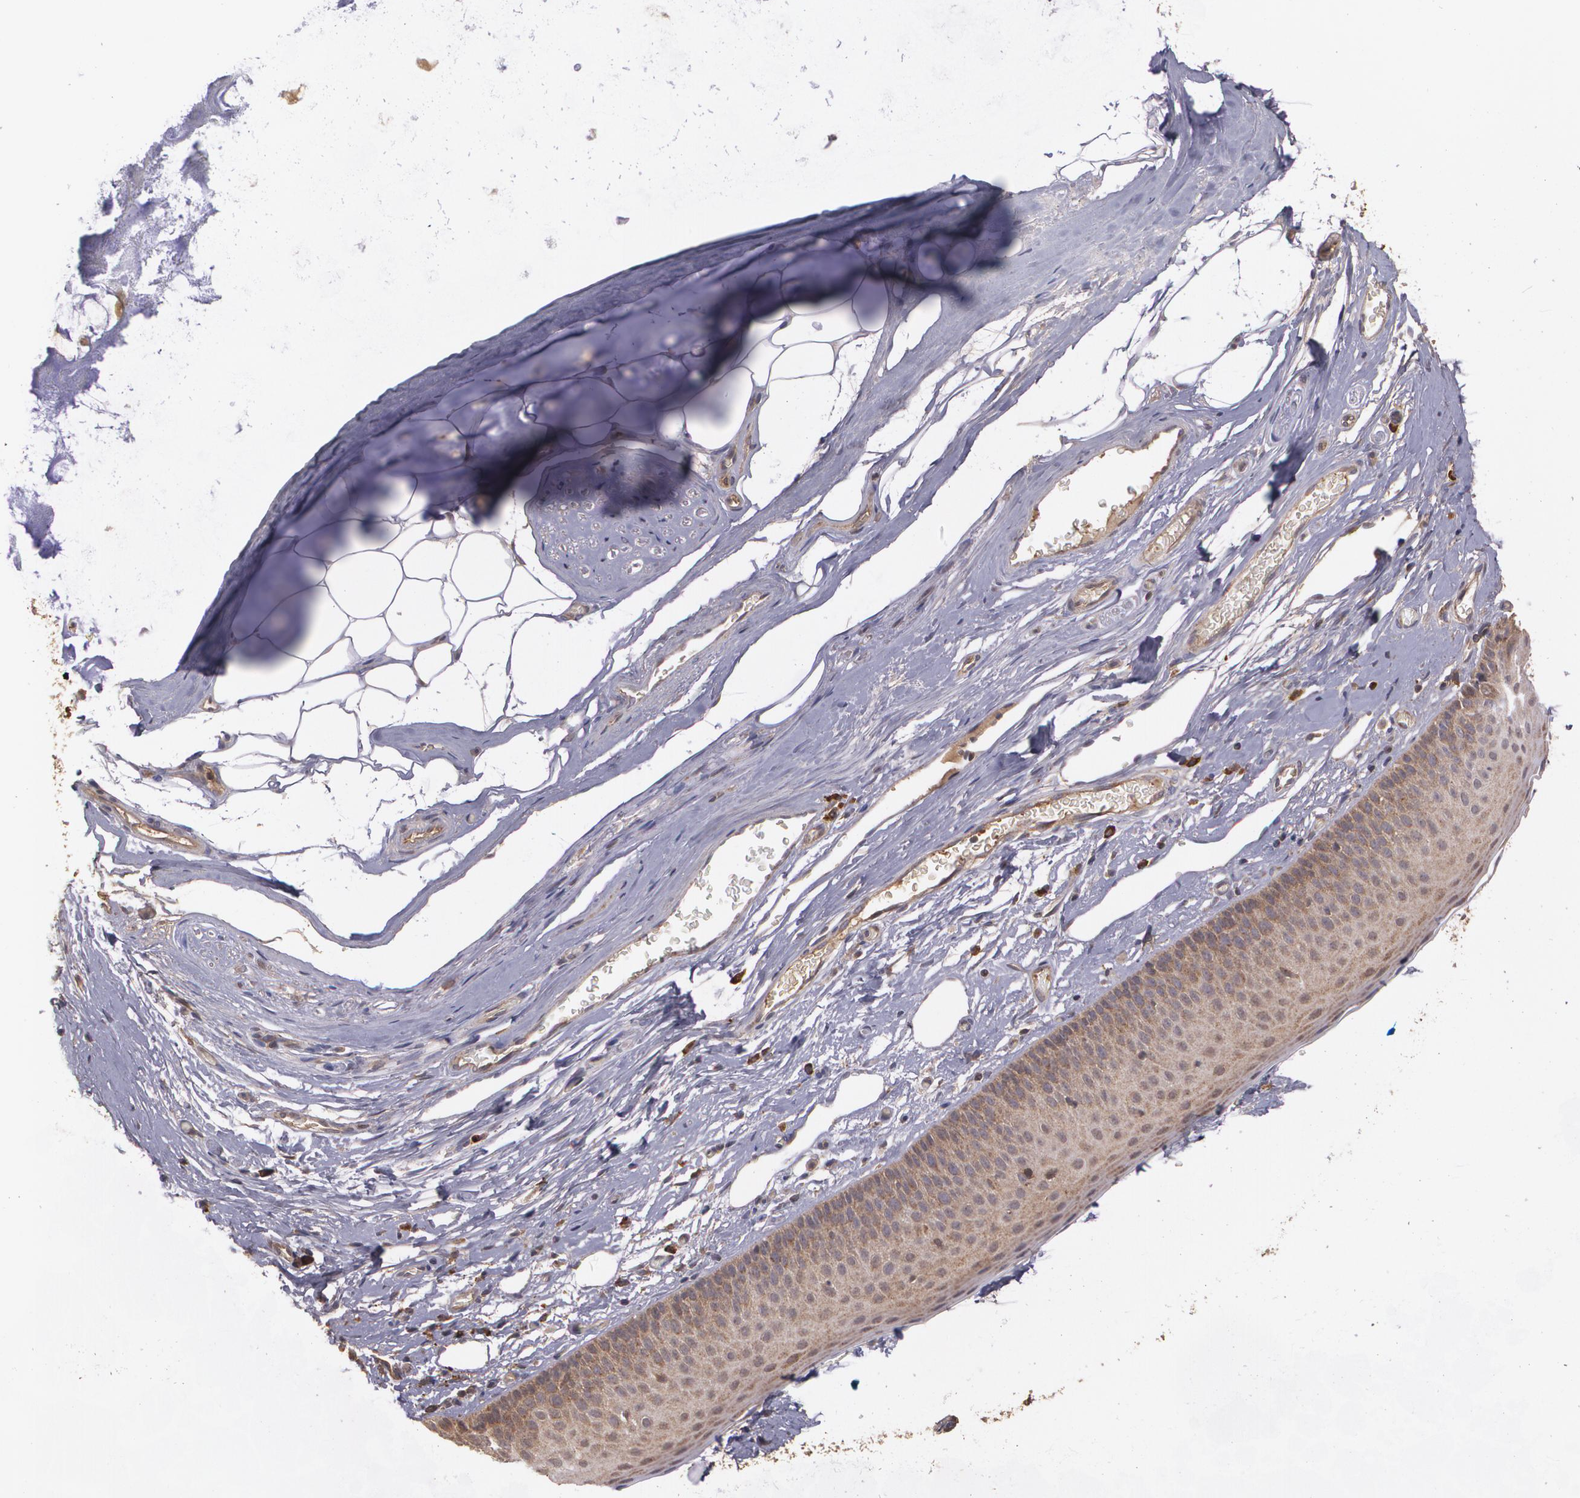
{"staining": {"intensity": "strong", "quantity": ">75%", "location": "cytoplasmic/membranous"}, "tissue": "nasopharynx", "cell_type": "Respiratory epithelial cells", "image_type": "normal", "snomed": [{"axis": "morphology", "description": "Normal tissue, NOS"}, {"axis": "topography", "description": "Nasopharynx"}], "caption": "A high amount of strong cytoplasmic/membranous positivity is present in about >75% of respiratory epithelial cells in normal nasopharynx. The staining was performed using DAB (3,3'-diaminobenzidine), with brown indicating positive protein expression. Nuclei are stained blue with hematoxylin.", "gene": "ECE1", "patient": {"sex": "male", "age": 56}}